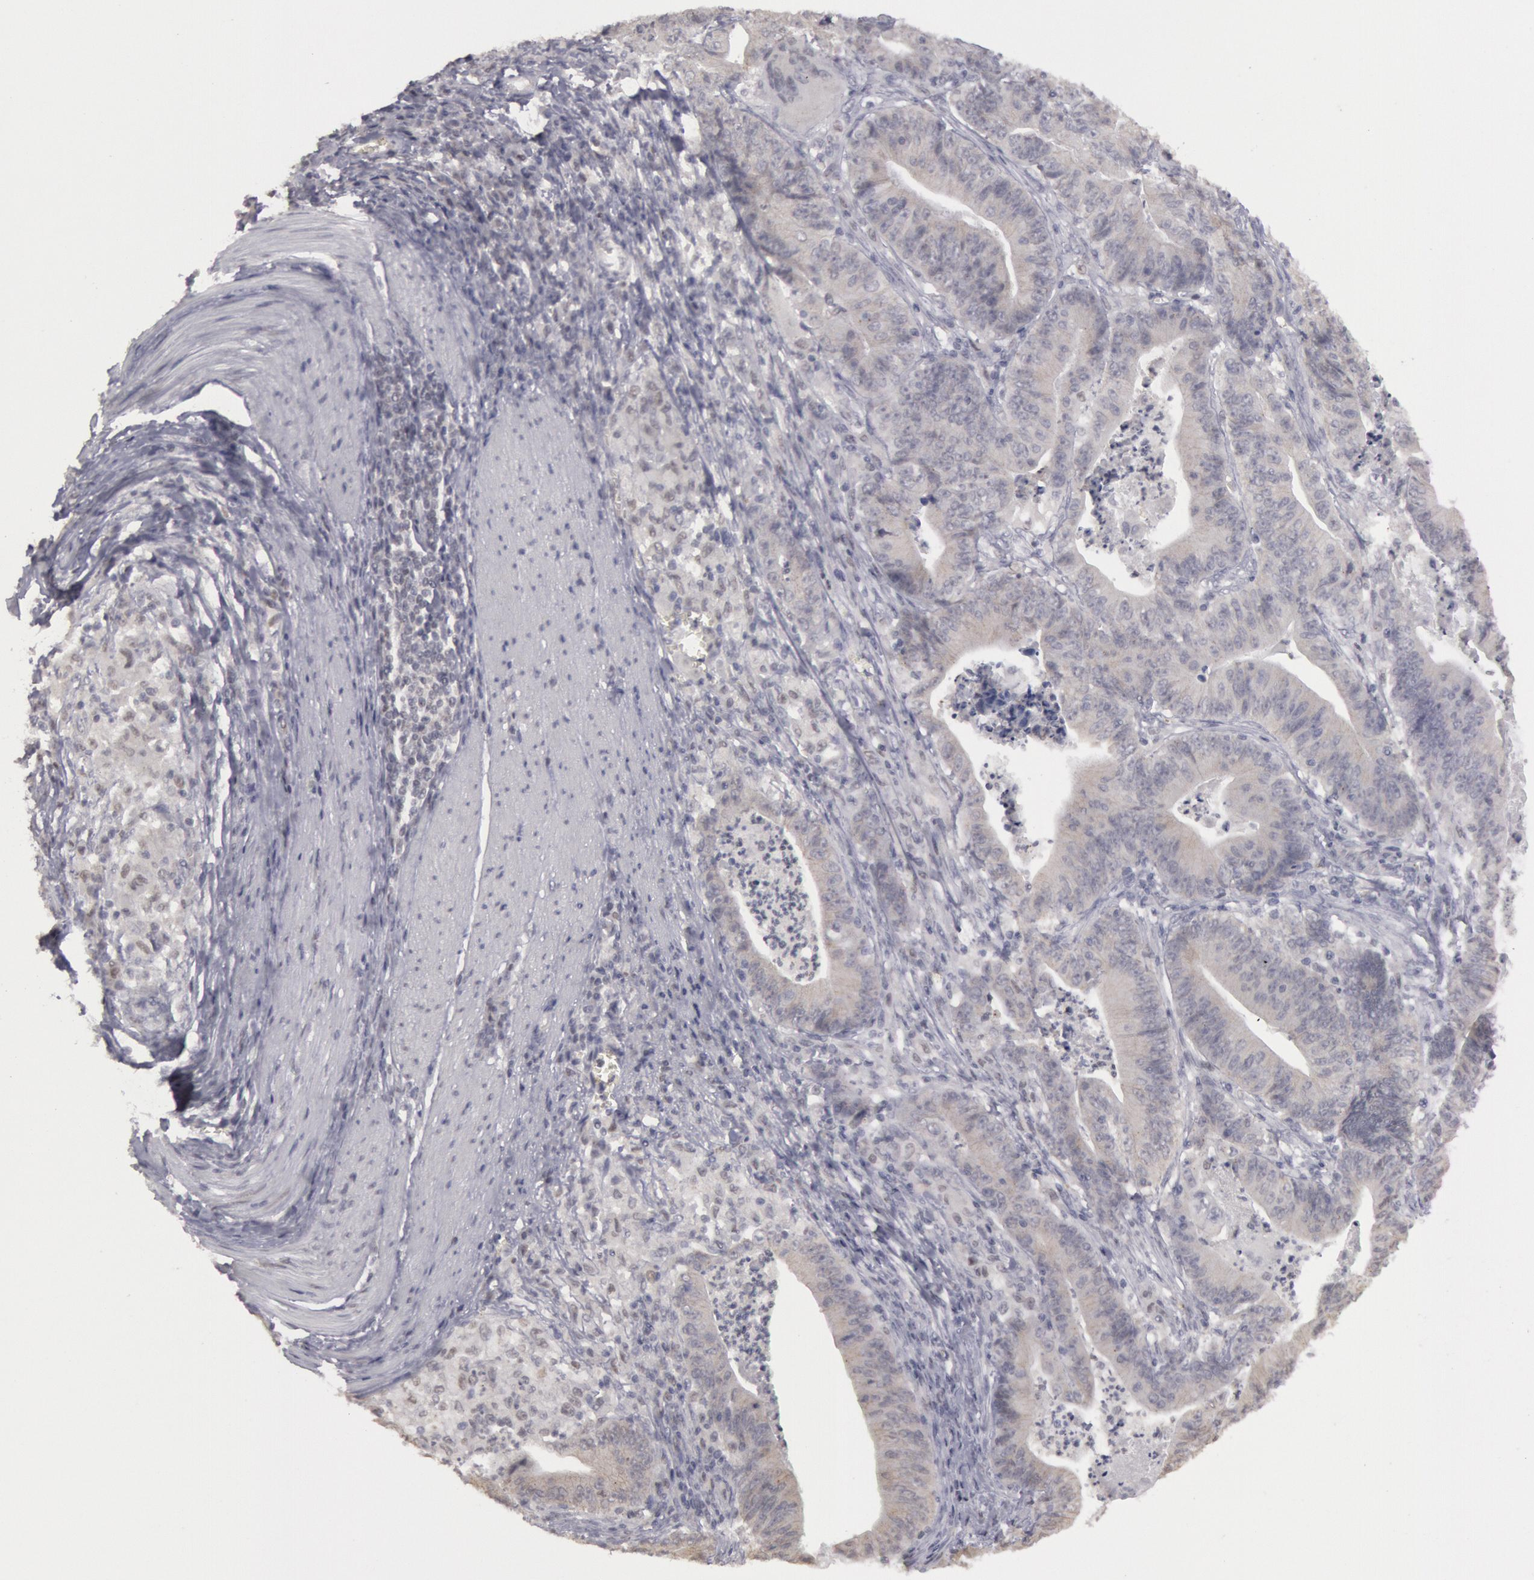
{"staining": {"intensity": "negative", "quantity": "none", "location": "none"}, "tissue": "stomach cancer", "cell_type": "Tumor cells", "image_type": "cancer", "snomed": [{"axis": "morphology", "description": "Adenocarcinoma, NOS"}, {"axis": "topography", "description": "Stomach, lower"}], "caption": "Human stomach adenocarcinoma stained for a protein using IHC demonstrates no positivity in tumor cells.", "gene": "RIMBP3C", "patient": {"sex": "female", "age": 86}}